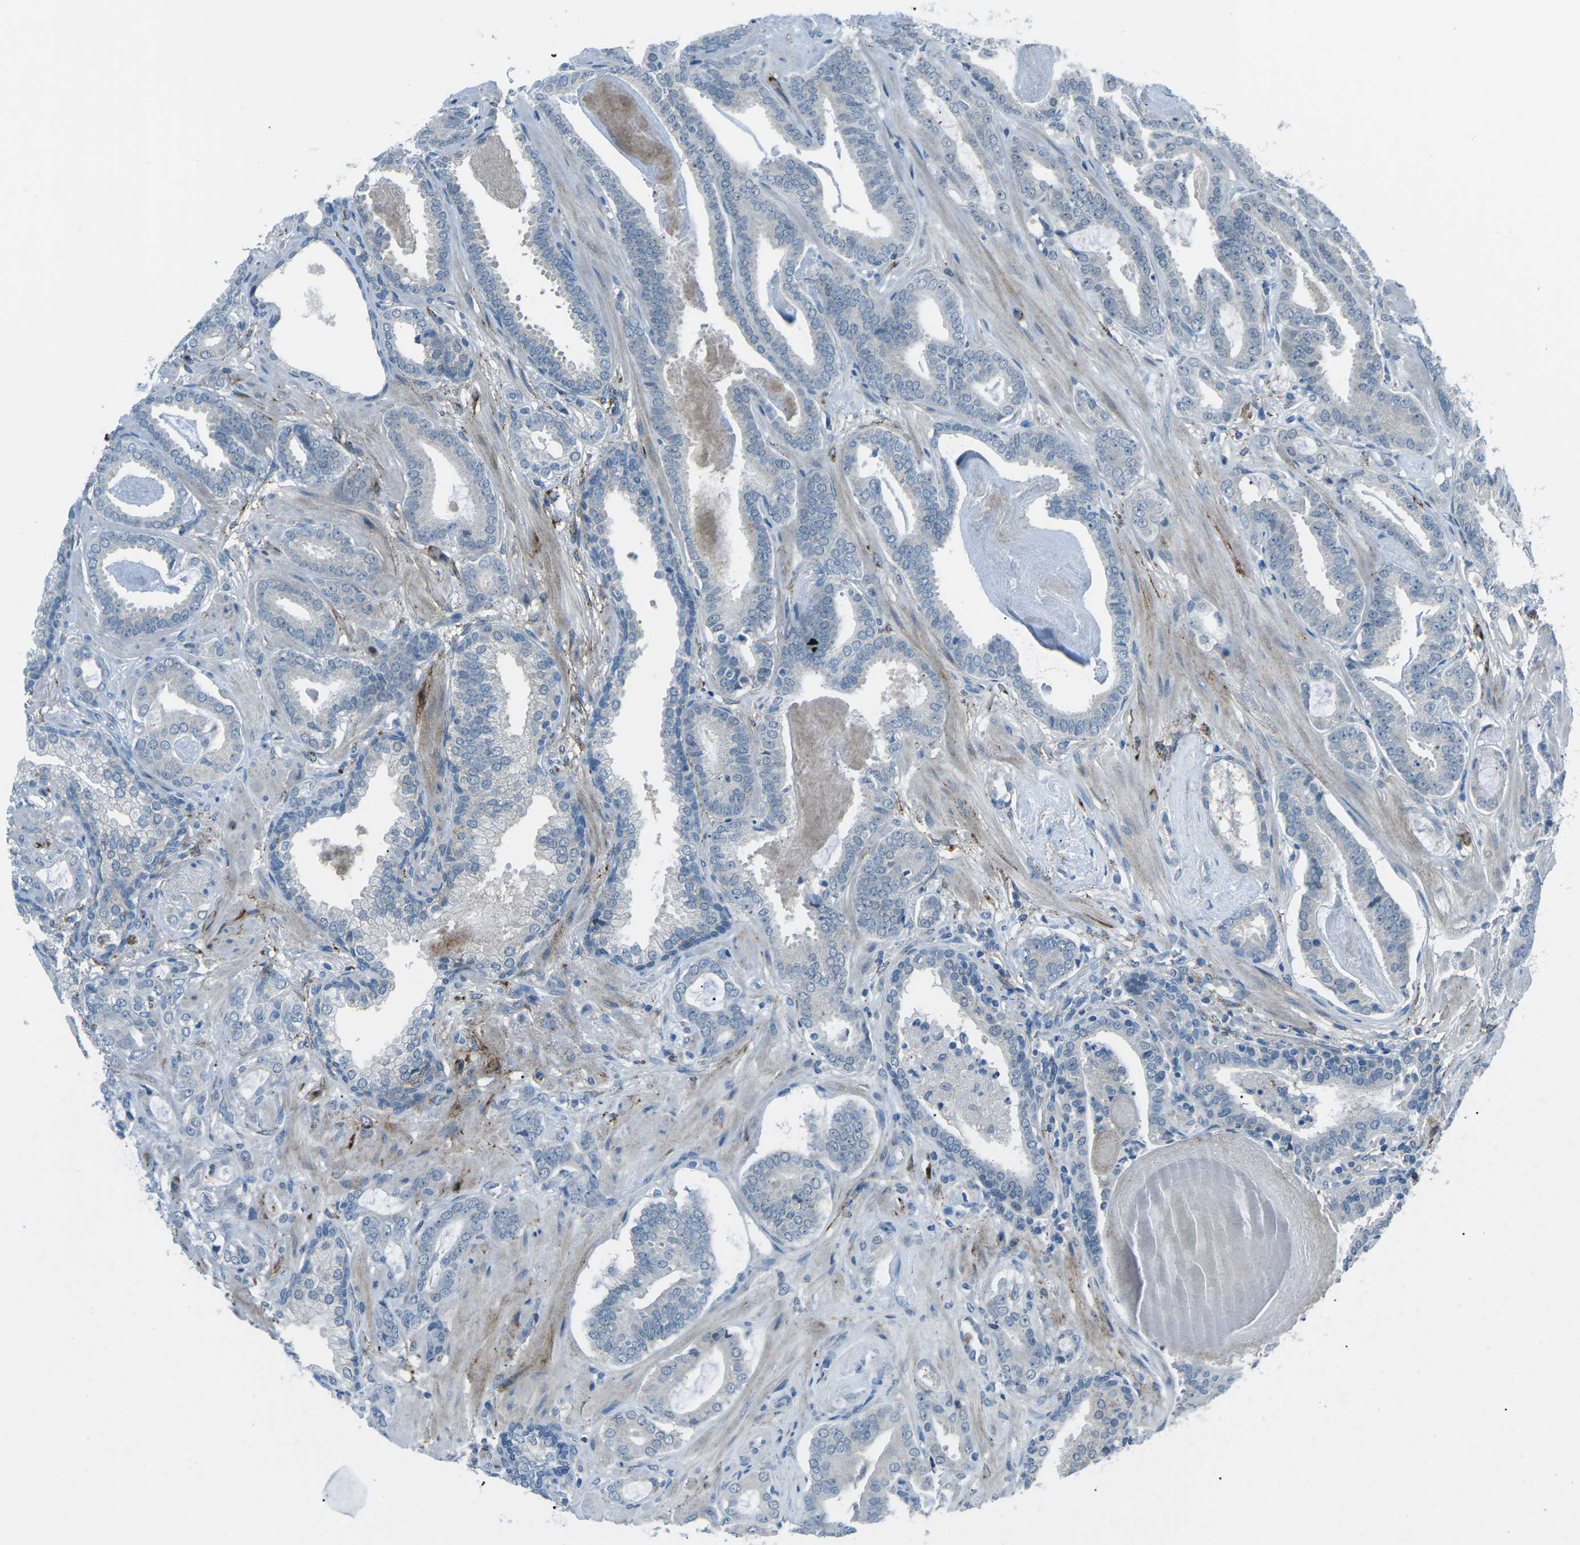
{"staining": {"intensity": "negative", "quantity": "none", "location": "none"}, "tissue": "prostate cancer", "cell_type": "Tumor cells", "image_type": "cancer", "snomed": [{"axis": "morphology", "description": "Adenocarcinoma, Low grade"}, {"axis": "topography", "description": "Prostate"}], "caption": "High magnification brightfield microscopy of prostate adenocarcinoma (low-grade) stained with DAB (brown) and counterstained with hematoxylin (blue): tumor cells show no significant staining. (DAB (3,3'-diaminobenzidine) immunohistochemistry with hematoxylin counter stain).", "gene": "PRKCA", "patient": {"sex": "male", "age": 53}}